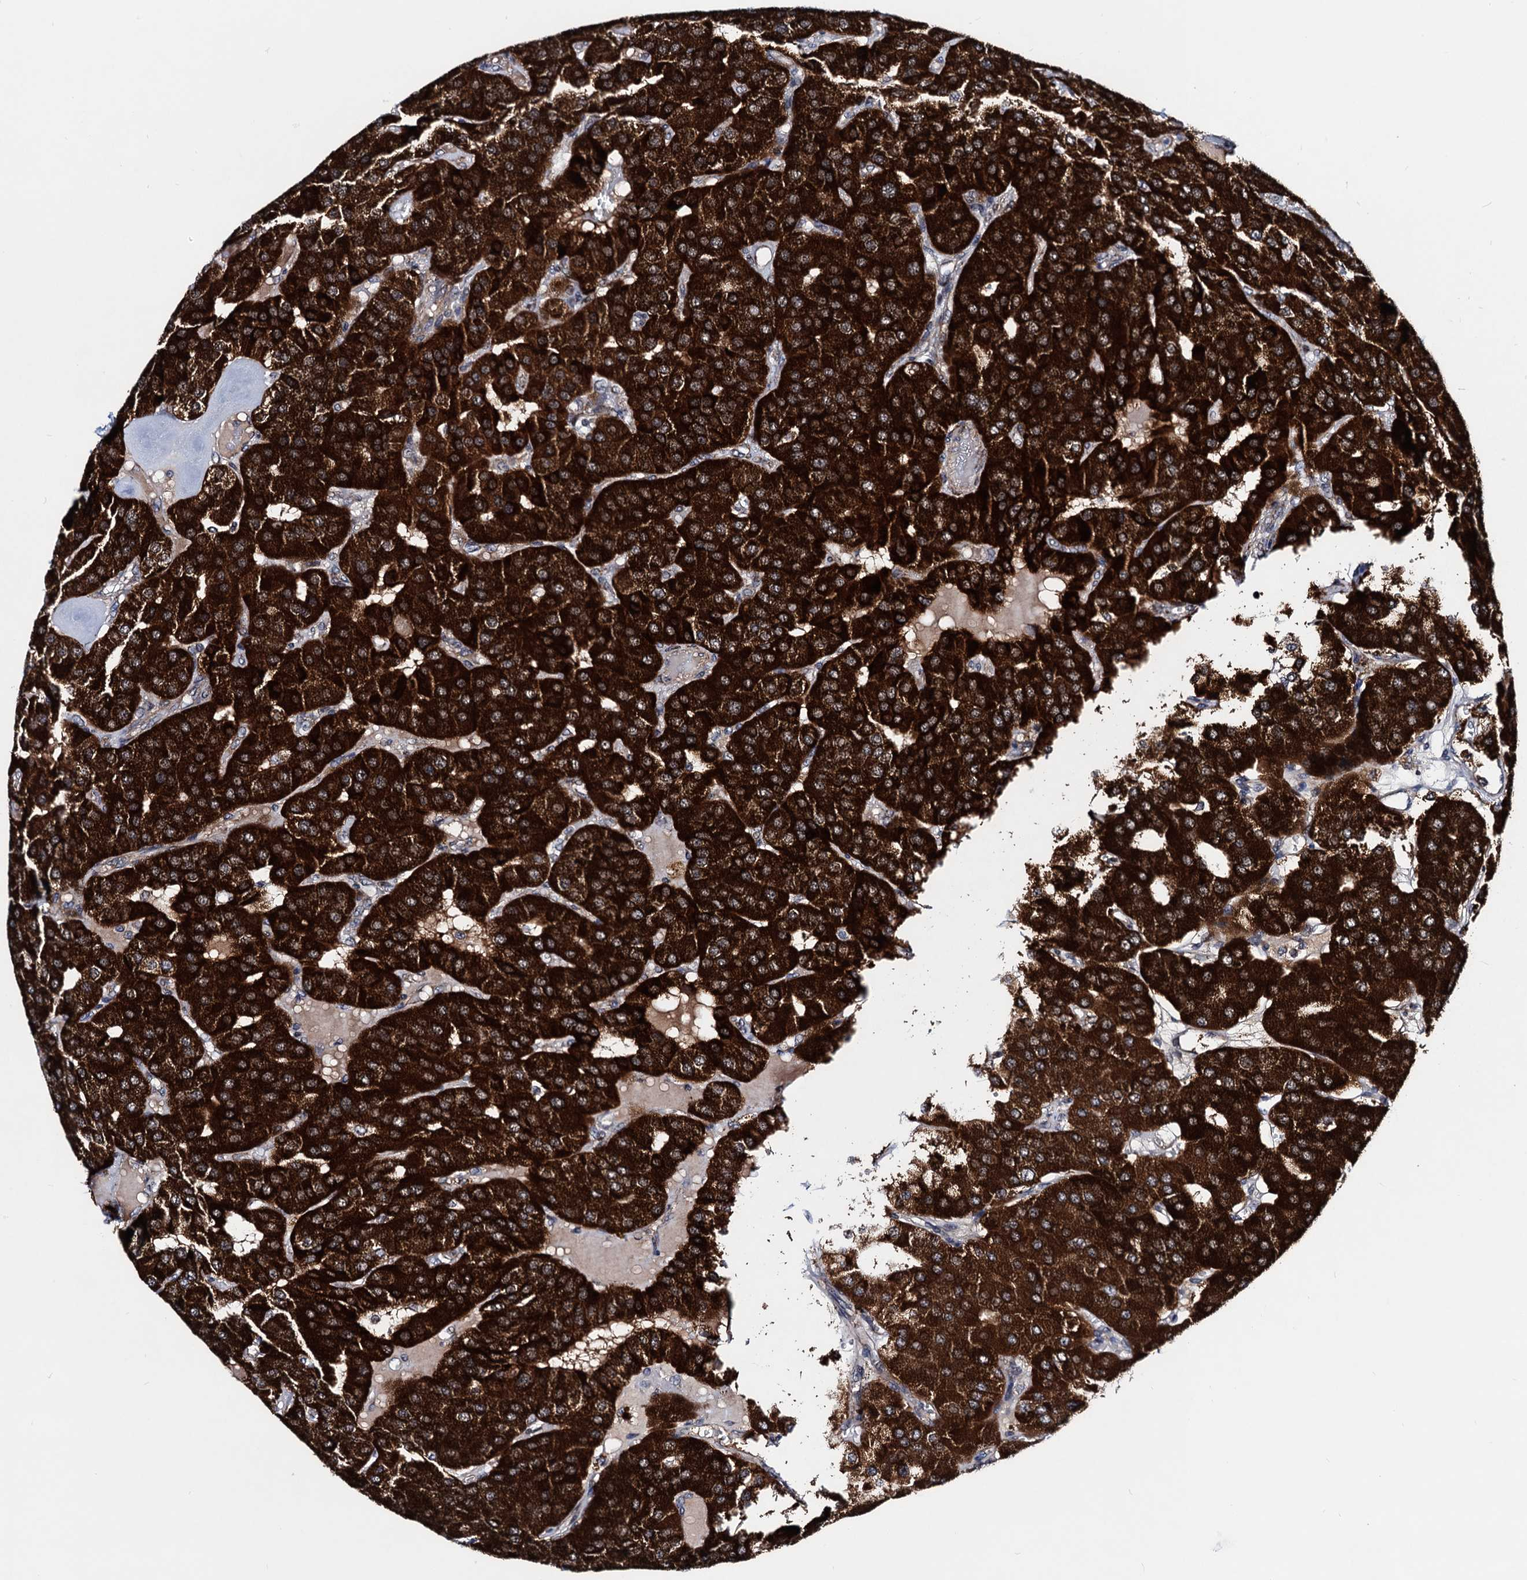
{"staining": {"intensity": "strong", "quantity": ">75%", "location": "cytoplasmic/membranous"}, "tissue": "parathyroid gland", "cell_type": "Glandular cells", "image_type": "normal", "snomed": [{"axis": "morphology", "description": "Normal tissue, NOS"}, {"axis": "morphology", "description": "Adenoma, NOS"}, {"axis": "topography", "description": "Parathyroid gland"}], "caption": "Glandular cells reveal high levels of strong cytoplasmic/membranous expression in approximately >75% of cells in unremarkable parathyroid gland.", "gene": "COA4", "patient": {"sex": "female", "age": 86}}